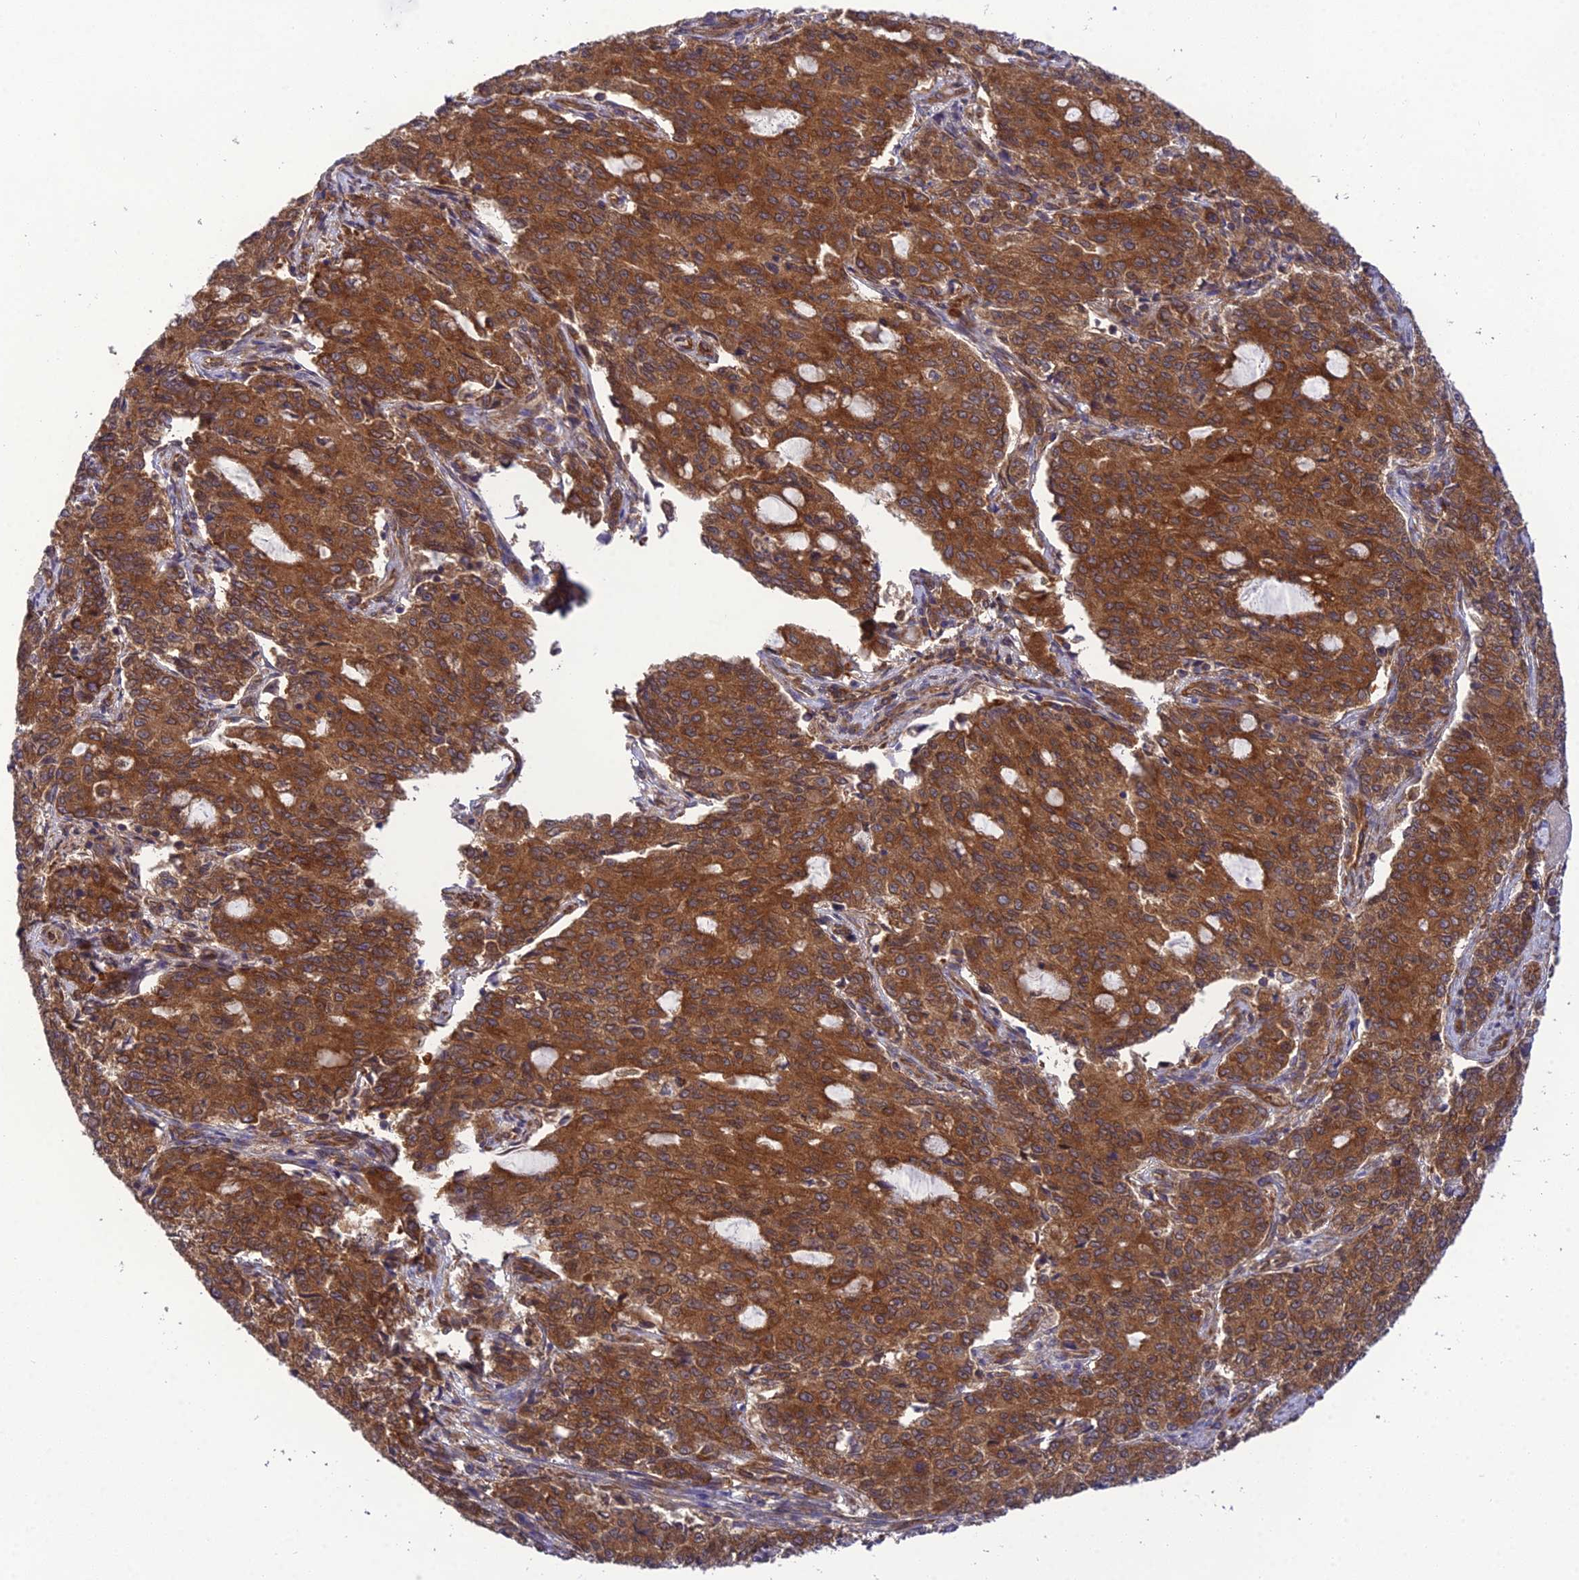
{"staining": {"intensity": "strong", "quantity": ">75%", "location": "cytoplasmic/membranous"}, "tissue": "endometrial cancer", "cell_type": "Tumor cells", "image_type": "cancer", "snomed": [{"axis": "morphology", "description": "Adenocarcinoma, NOS"}, {"axis": "topography", "description": "Endometrium"}], "caption": "This image exhibits immunohistochemistry (IHC) staining of endometrial cancer (adenocarcinoma), with high strong cytoplasmic/membranous staining in about >75% of tumor cells.", "gene": "DHCR7", "patient": {"sex": "female", "age": 50}}